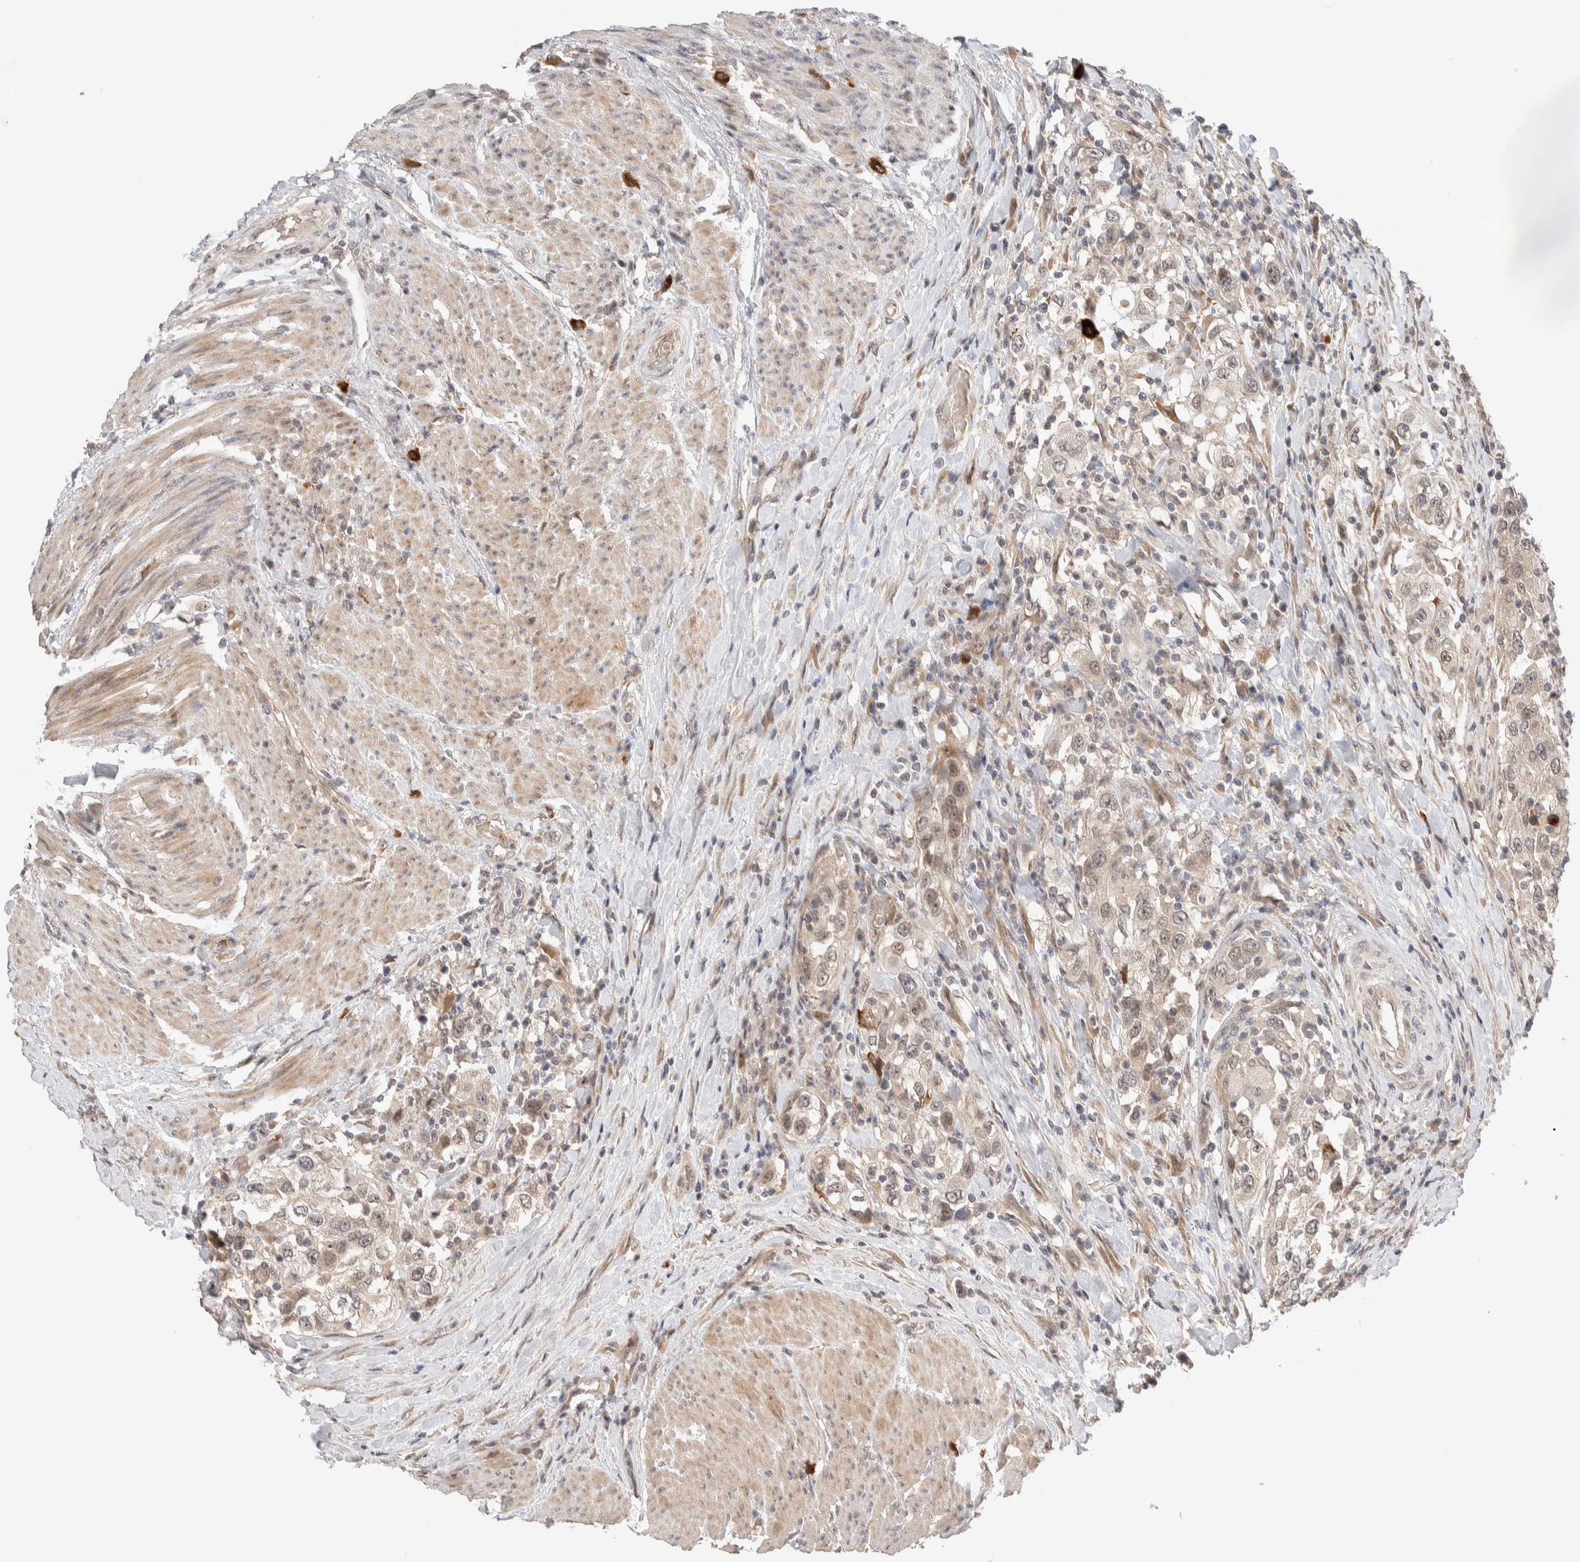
{"staining": {"intensity": "weak", "quantity": ">75%", "location": "cytoplasmic/membranous"}, "tissue": "urothelial cancer", "cell_type": "Tumor cells", "image_type": "cancer", "snomed": [{"axis": "morphology", "description": "Urothelial carcinoma, High grade"}, {"axis": "topography", "description": "Urinary bladder"}], "caption": "IHC staining of urothelial carcinoma (high-grade), which exhibits low levels of weak cytoplasmic/membranous positivity in approximately >75% of tumor cells indicating weak cytoplasmic/membranous protein staining. The staining was performed using DAB (3,3'-diaminobenzidine) (brown) for protein detection and nuclei were counterstained in hematoxylin (blue).", "gene": "CASK", "patient": {"sex": "female", "age": 80}}